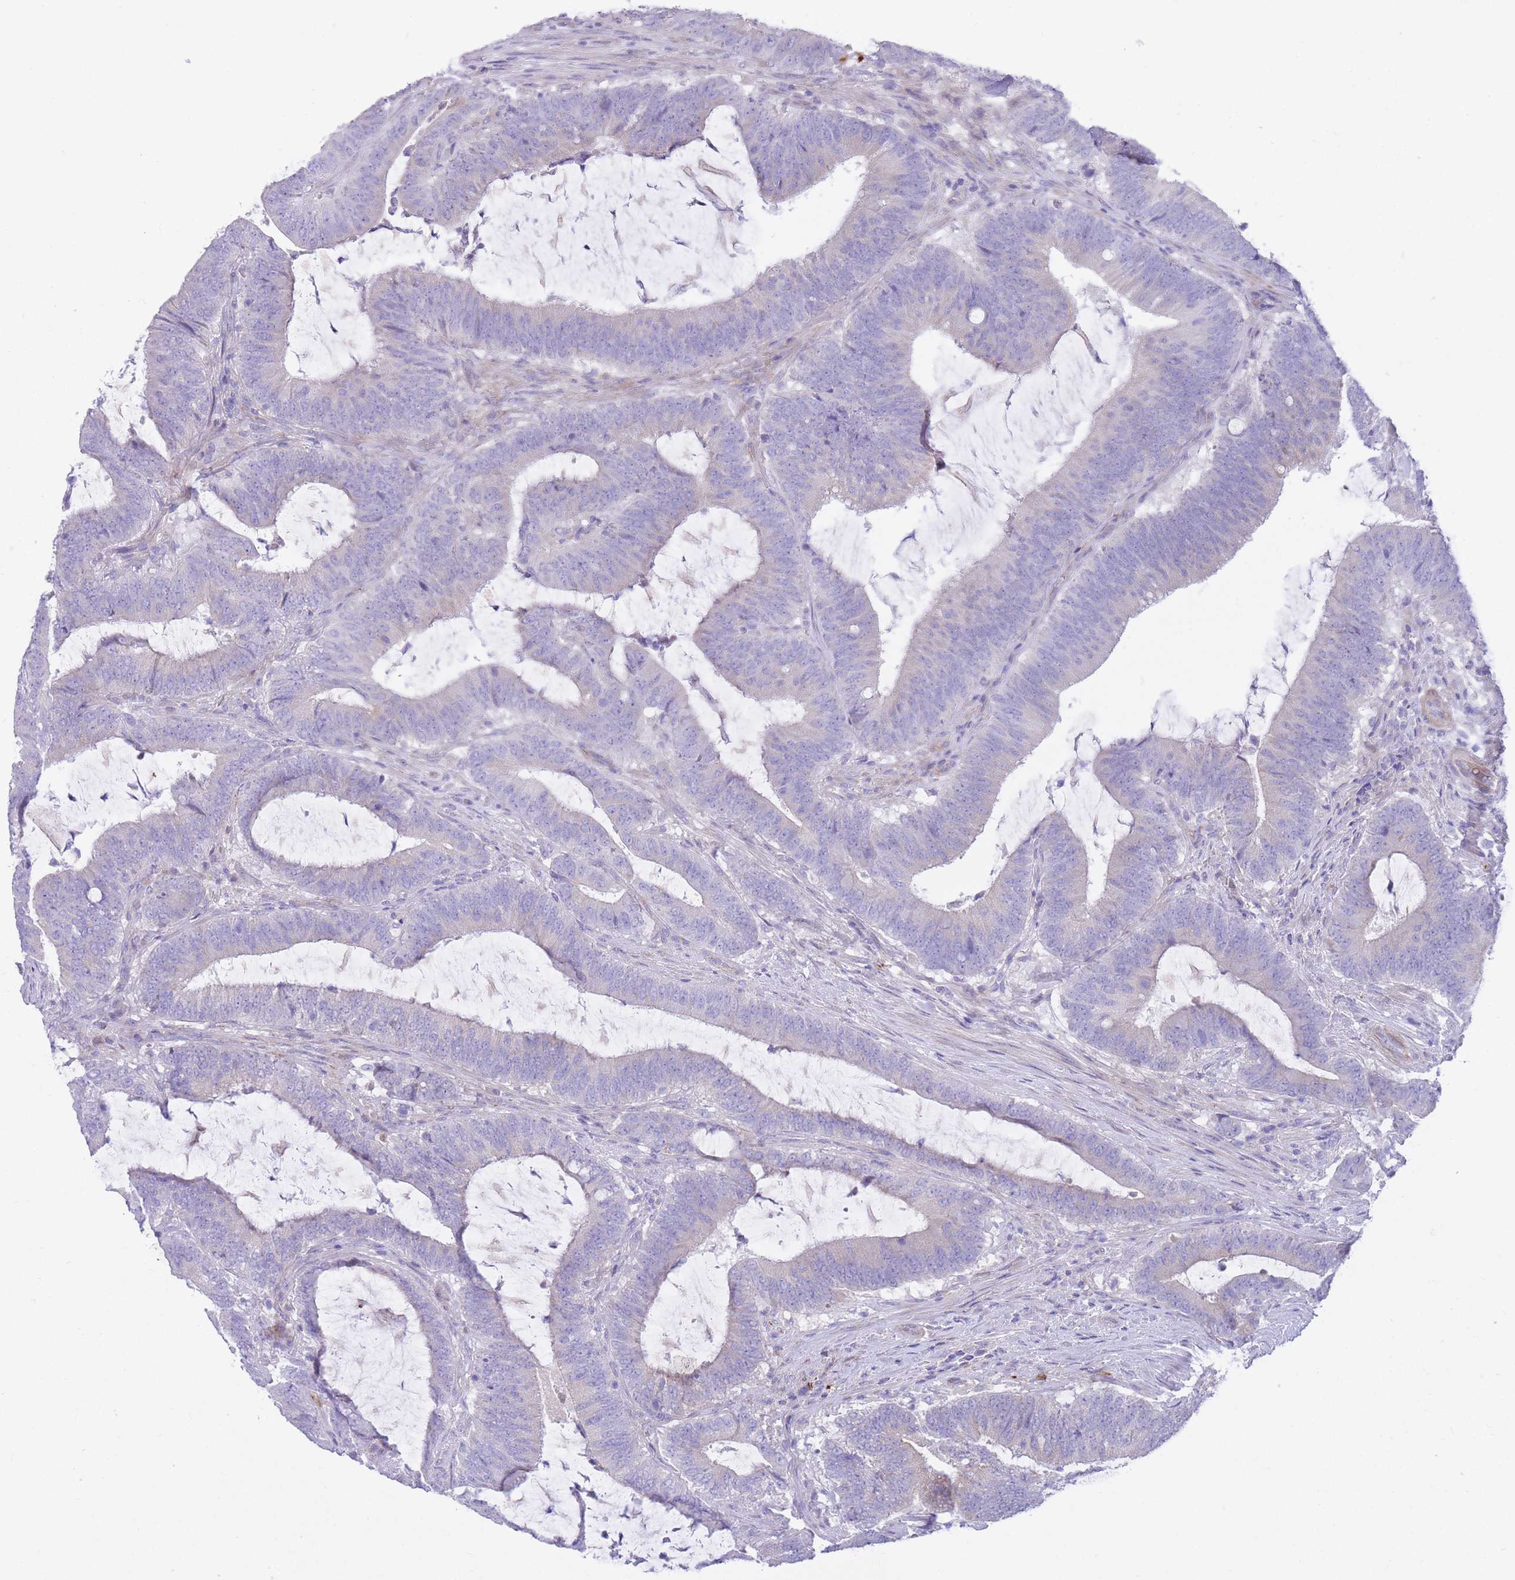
{"staining": {"intensity": "negative", "quantity": "none", "location": "none"}, "tissue": "colorectal cancer", "cell_type": "Tumor cells", "image_type": "cancer", "snomed": [{"axis": "morphology", "description": "Adenocarcinoma, NOS"}, {"axis": "topography", "description": "Colon"}], "caption": "Tumor cells are negative for brown protein staining in colorectal cancer.", "gene": "QTRT1", "patient": {"sex": "female", "age": 43}}